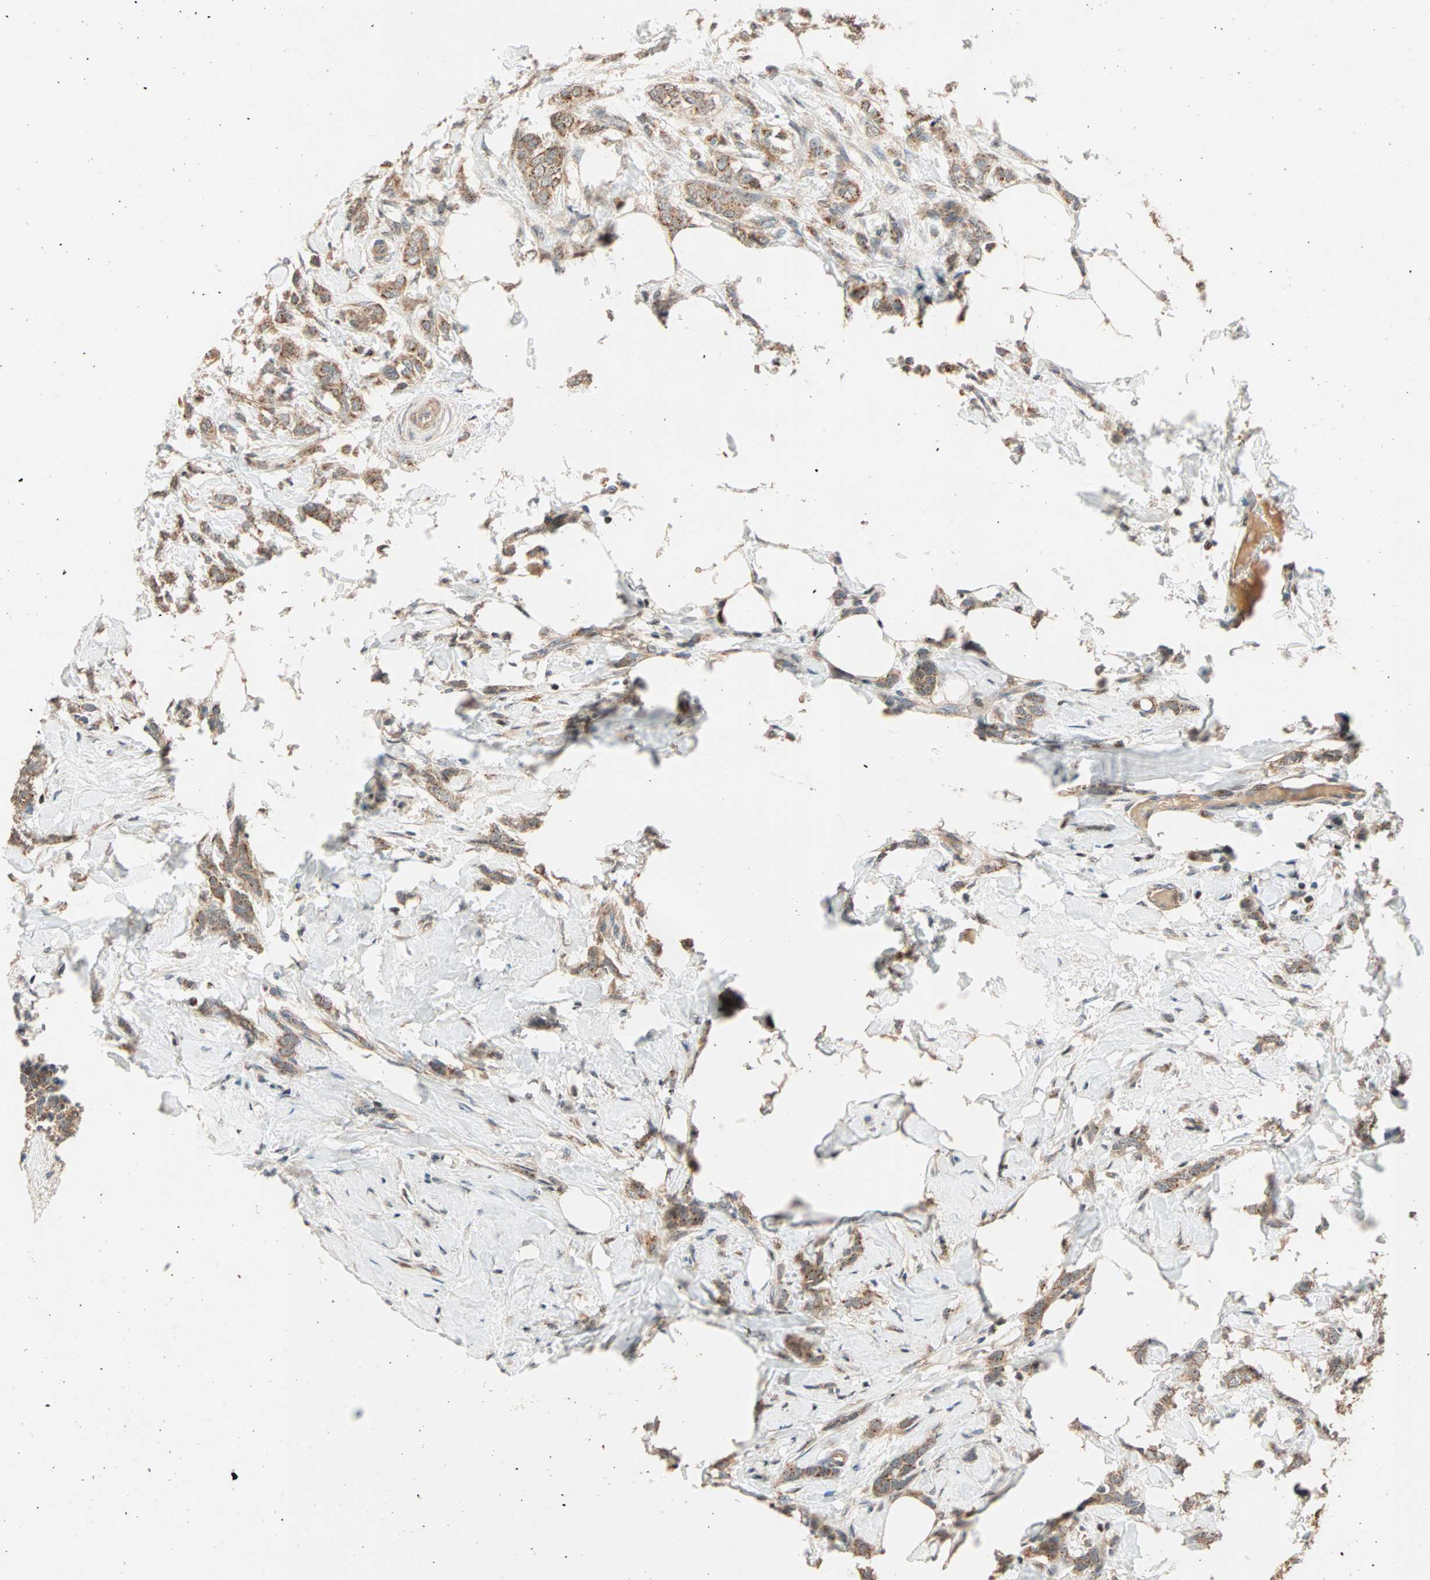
{"staining": {"intensity": "moderate", "quantity": ">75%", "location": "cytoplasmic/membranous"}, "tissue": "breast cancer", "cell_type": "Tumor cells", "image_type": "cancer", "snomed": [{"axis": "morphology", "description": "Lobular carcinoma, in situ"}, {"axis": "morphology", "description": "Lobular carcinoma"}, {"axis": "topography", "description": "Breast"}], "caption": "Breast cancer stained for a protein exhibits moderate cytoplasmic/membranous positivity in tumor cells.", "gene": "HECW1", "patient": {"sex": "female", "age": 41}}